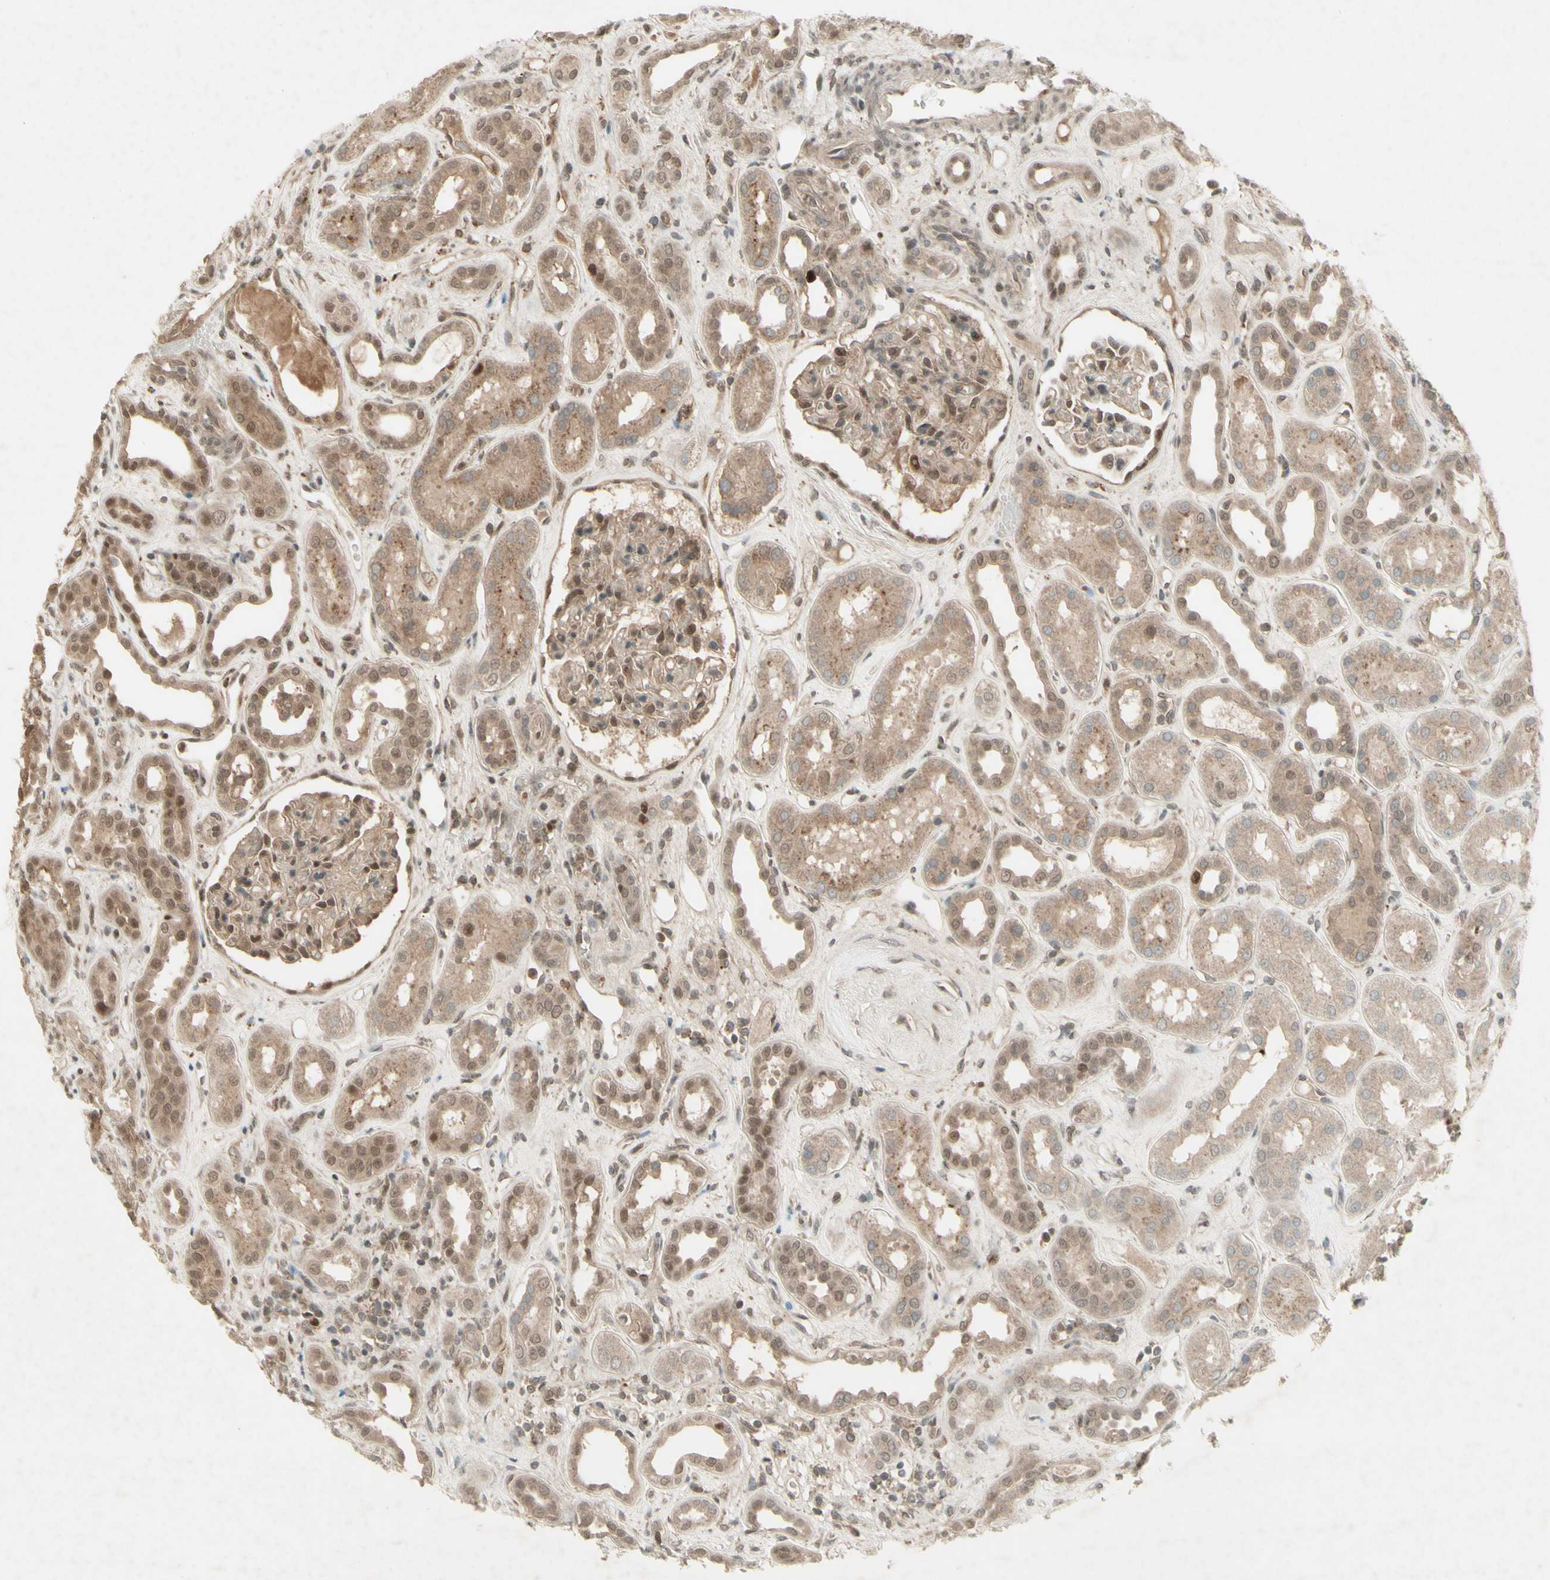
{"staining": {"intensity": "moderate", "quantity": "25%-75%", "location": "cytoplasmic/membranous,nuclear"}, "tissue": "kidney", "cell_type": "Cells in glomeruli", "image_type": "normal", "snomed": [{"axis": "morphology", "description": "Normal tissue, NOS"}, {"axis": "topography", "description": "Kidney"}], "caption": "Benign kidney exhibits moderate cytoplasmic/membranous,nuclear positivity in approximately 25%-75% of cells in glomeruli.", "gene": "MSH6", "patient": {"sex": "male", "age": 59}}